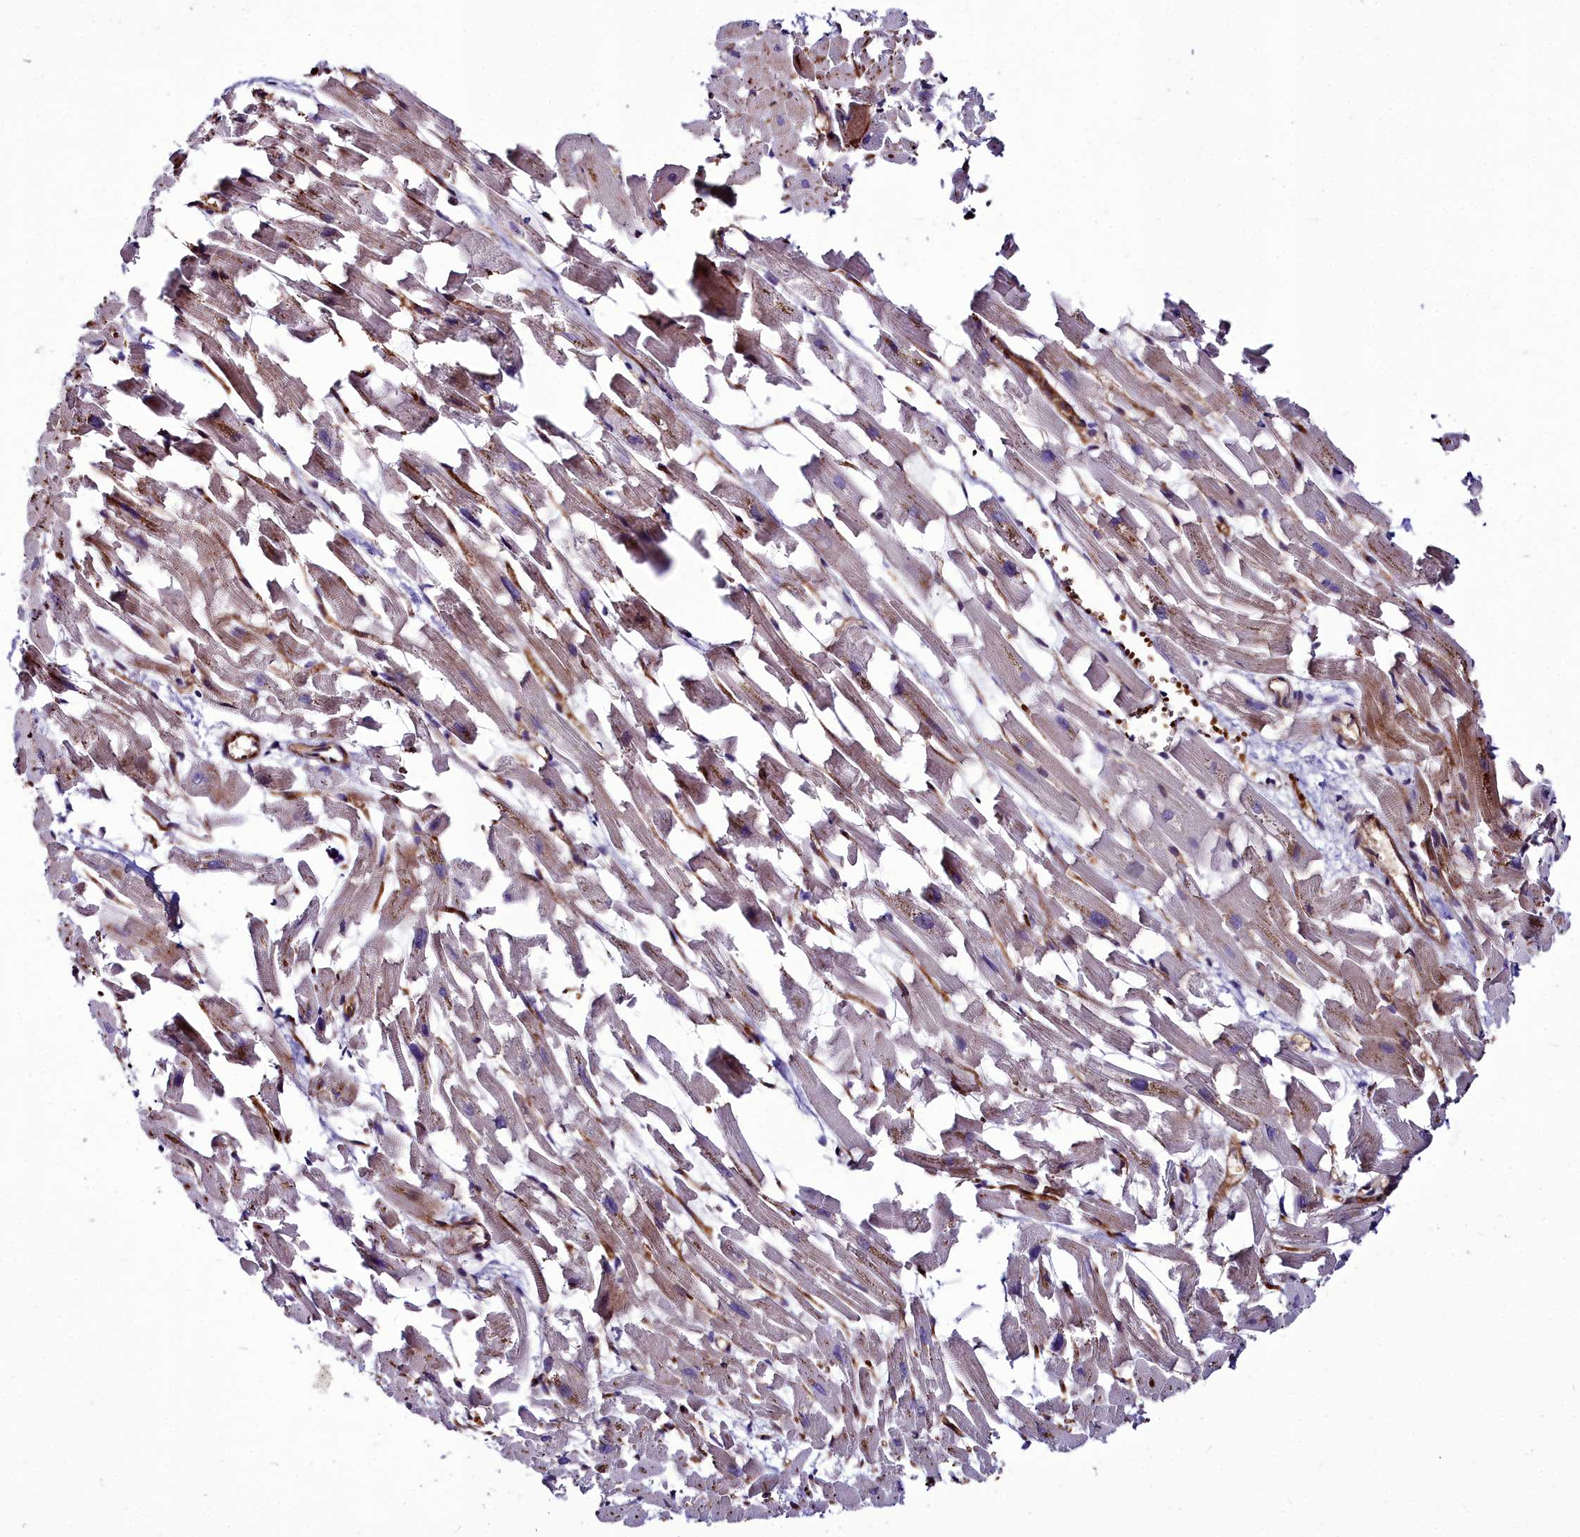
{"staining": {"intensity": "strong", "quantity": "25%-75%", "location": "cytoplasmic/membranous"}, "tissue": "heart muscle", "cell_type": "Cardiomyocytes", "image_type": "normal", "snomed": [{"axis": "morphology", "description": "Normal tissue, NOS"}, {"axis": "topography", "description": "Heart"}], "caption": "Immunohistochemistry (IHC) staining of normal heart muscle, which exhibits high levels of strong cytoplasmic/membranous positivity in approximately 25%-75% of cardiomyocytes indicating strong cytoplasmic/membranous protein staining. The staining was performed using DAB (3,3'-diaminobenzidine) (brown) for protein detection and nuclei were counterstained in hematoxylin (blue).", "gene": "CYP4F11", "patient": {"sex": "female", "age": 64}}